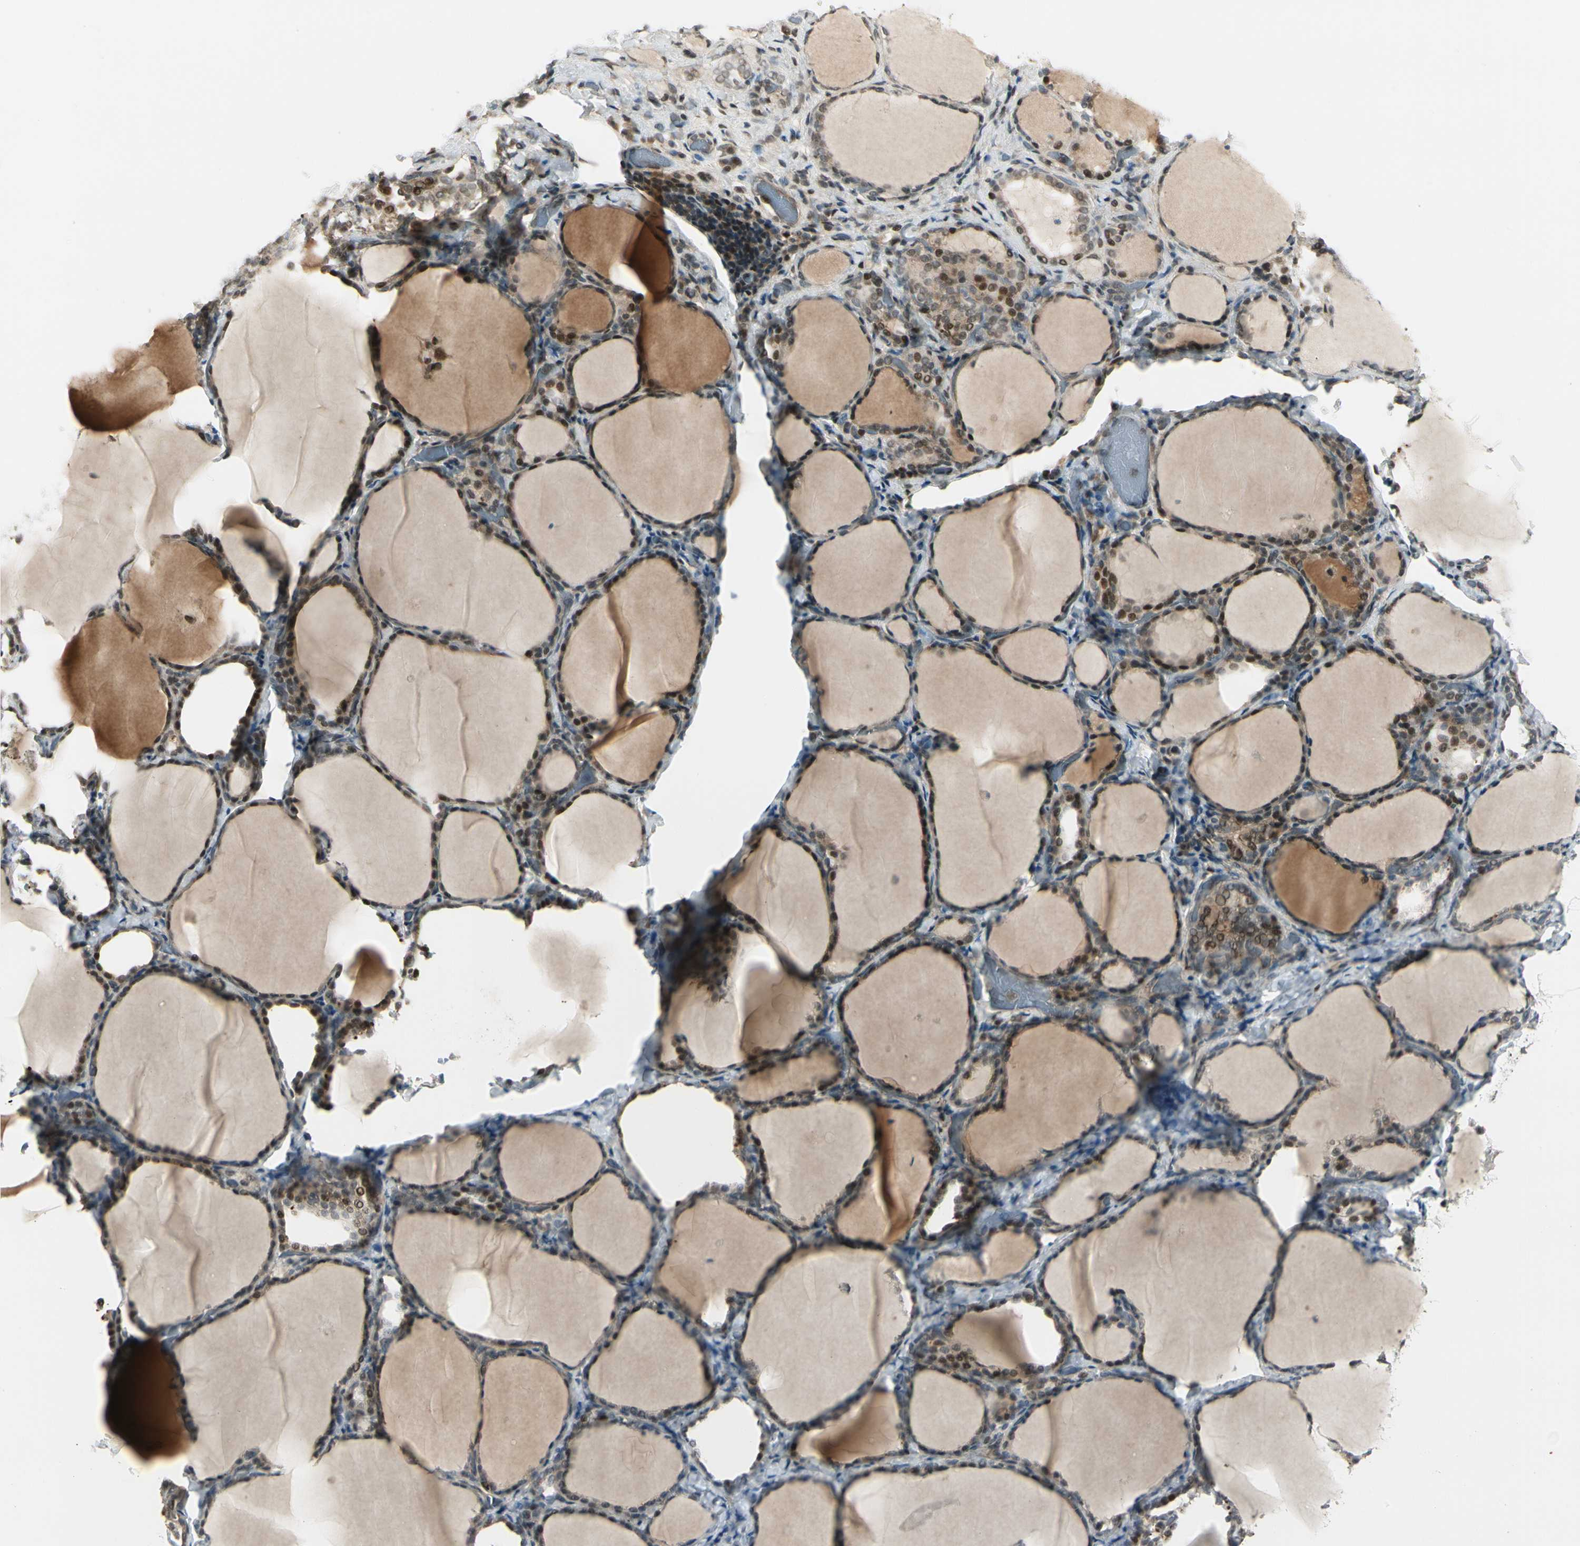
{"staining": {"intensity": "moderate", "quantity": ">75%", "location": "nuclear"}, "tissue": "thyroid gland", "cell_type": "Glandular cells", "image_type": "normal", "snomed": [{"axis": "morphology", "description": "Normal tissue, NOS"}, {"axis": "morphology", "description": "Papillary adenocarcinoma, NOS"}, {"axis": "topography", "description": "Thyroid gland"}], "caption": "Benign thyroid gland reveals moderate nuclear positivity in about >75% of glandular cells, visualized by immunohistochemistry. (IHC, brightfield microscopy, high magnification).", "gene": "GTF3A", "patient": {"sex": "female", "age": 30}}